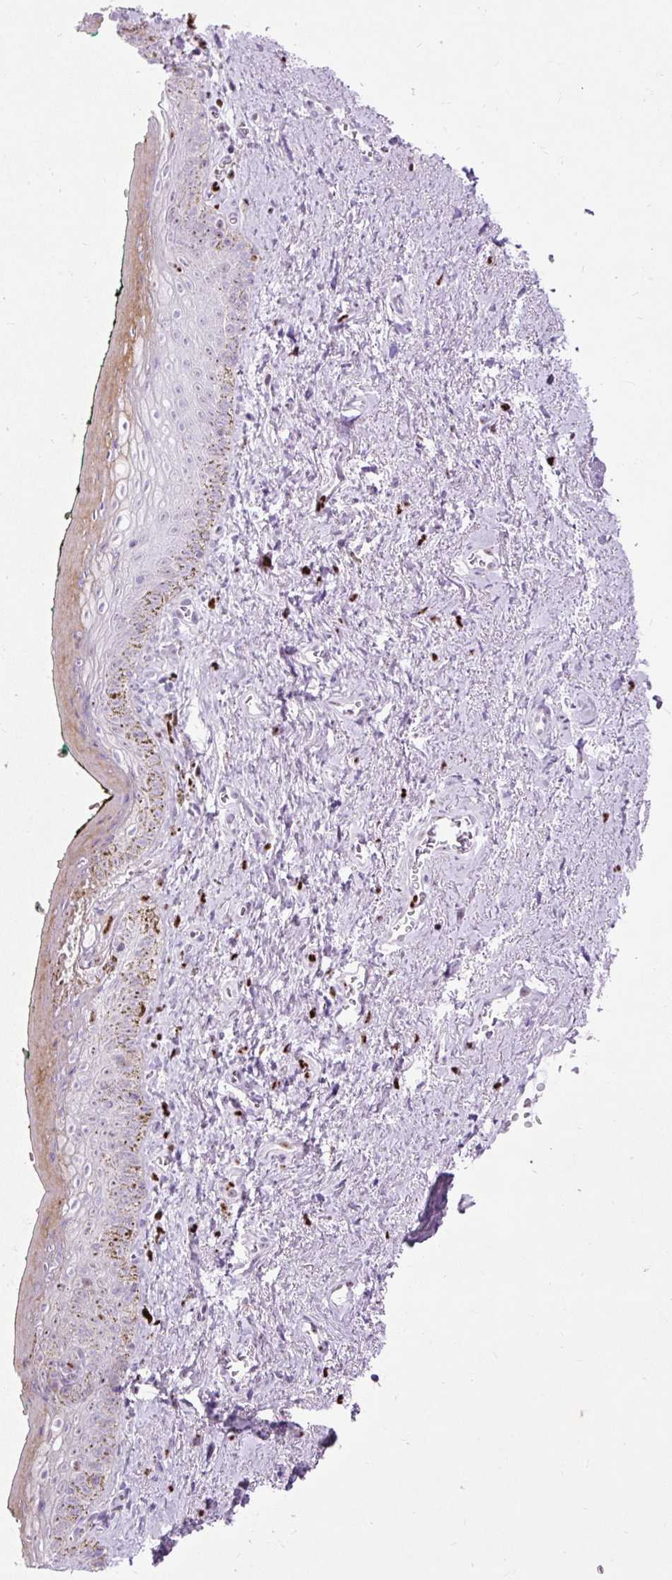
{"staining": {"intensity": "moderate", "quantity": "<25%", "location": "cytoplasmic/membranous"}, "tissue": "vagina", "cell_type": "Squamous epithelial cells", "image_type": "normal", "snomed": [{"axis": "morphology", "description": "Normal tissue, NOS"}, {"axis": "topography", "description": "Vulva"}, {"axis": "topography", "description": "Vagina"}, {"axis": "topography", "description": "Peripheral nerve tissue"}], "caption": "High-magnification brightfield microscopy of unremarkable vagina stained with DAB (brown) and counterstained with hematoxylin (blue). squamous epithelial cells exhibit moderate cytoplasmic/membranous positivity is identified in approximately<25% of cells. The protein is shown in brown color, while the nuclei are stained blue.", "gene": "SPC24", "patient": {"sex": "female", "age": 66}}